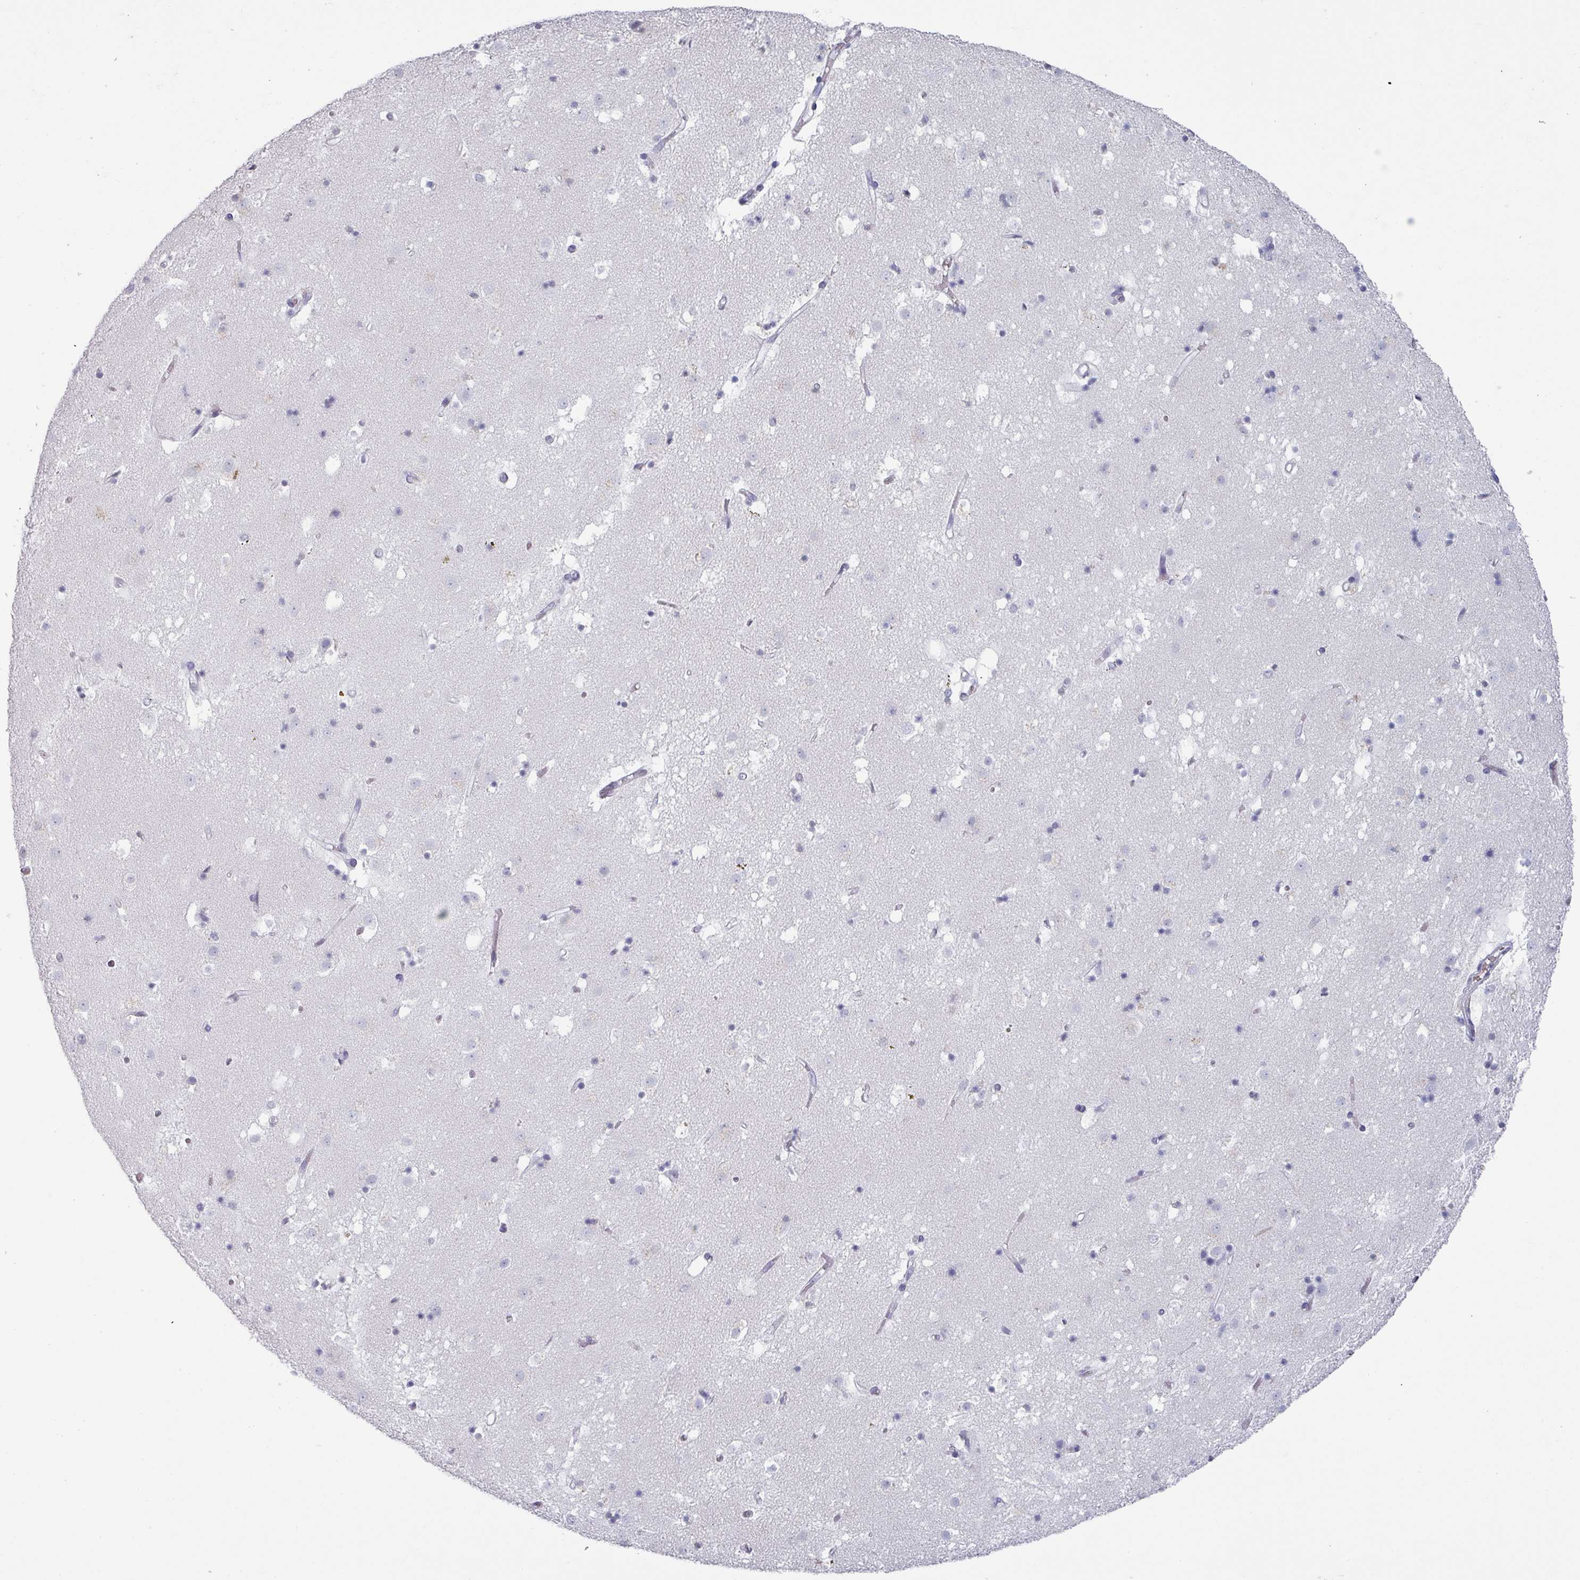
{"staining": {"intensity": "negative", "quantity": "none", "location": "none"}, "tissue": "caudate", "cell_type": "Glial cells", "image_type": "normal", "snomed": [{"axis": "morphology", "description": "Normal tissue, NOS"}, {"axis": "topography", "description": "Lateral ventricle wall"}], "caption": "This is an immunohistochemistry micrograph of benign human caudate. There is no staining in glial cells.", "gene": "SLC35G2", "patient": {"sex": "male", "age": 58}}